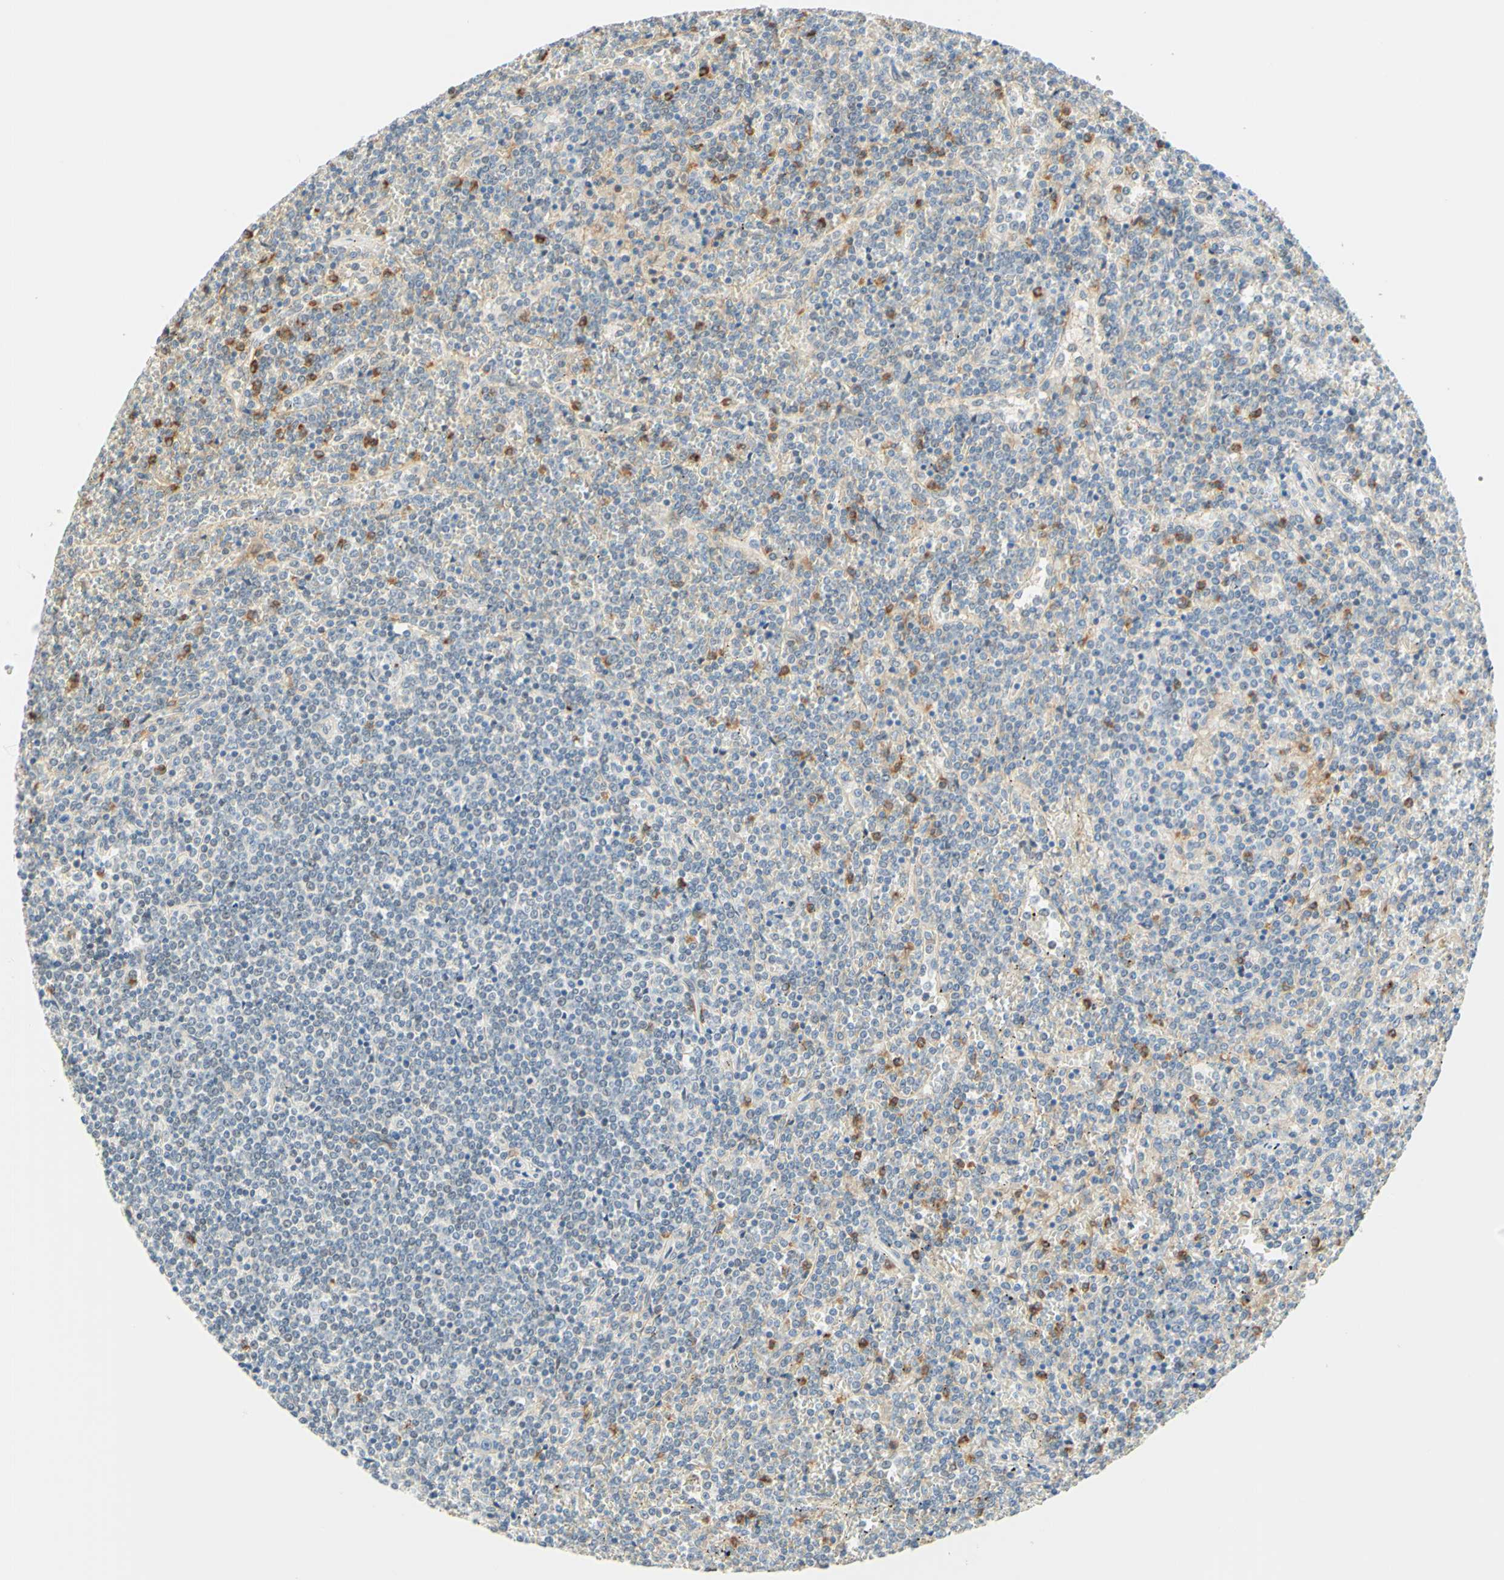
{"staining": {"intensity": "negative", "quantity": "none", "location": "none"}, "tissue": "lymphoma", "cell_type": "Tumor cells", "image_type": "cancer", "snomed": [{"axis": "morphology", "description": "Malignant lymphoma, non-Hodgkin's type, Low grade"}, {"axis": "topography", "description": "Spleen"}], "caption": "Immunohistochemistry (IHC) histopathology image of malignant lymphoma, non-Hodgkin's type (low-grade) stained for a protein (brown), which reveals no positivity in tumor cells.", "gene": "TREM2", "patient": {"sex": "female", "age": 19}}